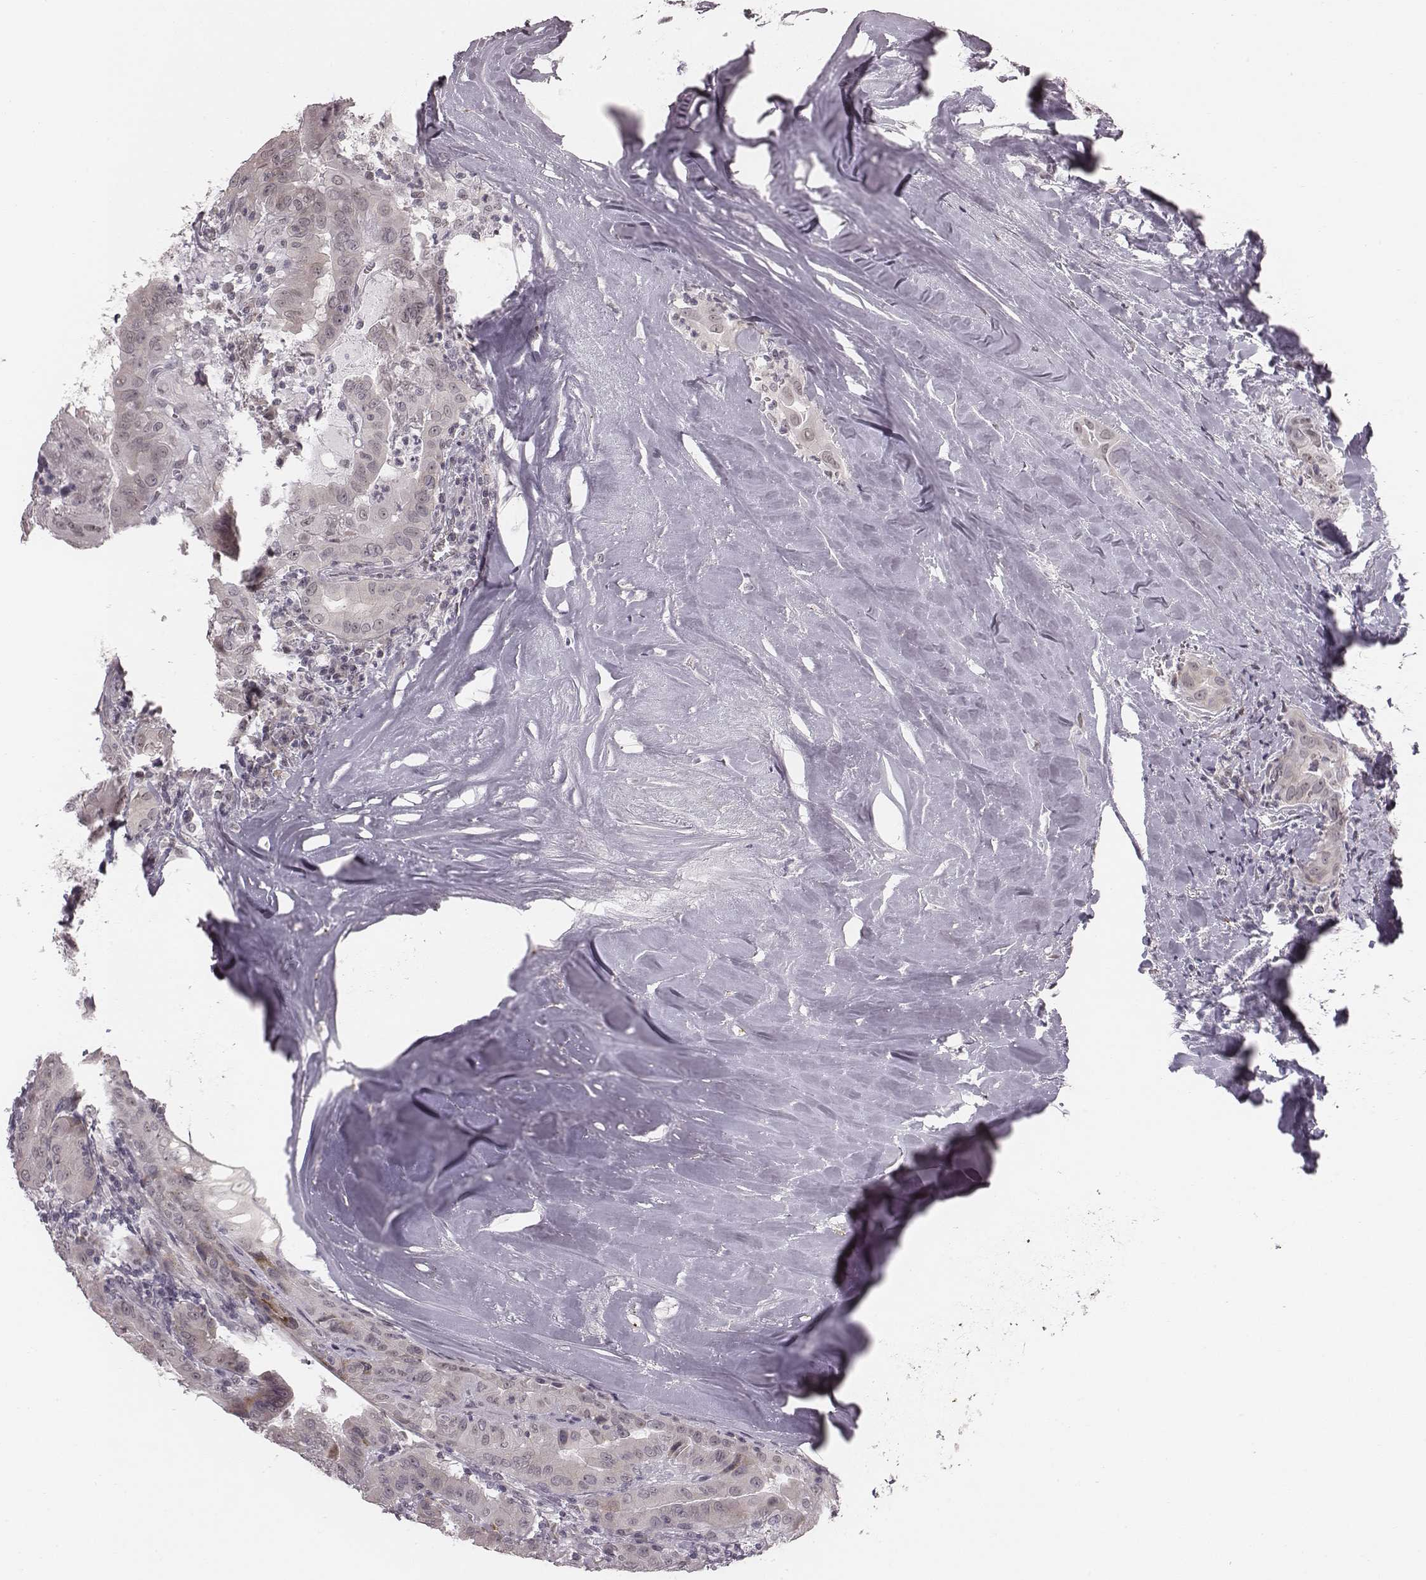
{"staining": {"intensity": "negative", "quantity": "none", "location": "none"}, "tissue": "thyroid cancer", "cell_type": "Tumor cells", "image_type": "cancer", "snomed": [{"axis": "morphology", "description": "Papillary adenocarcinoma, NOS"}, {"axis": "topography", "description": "Thyroid gland"}], "caption": "A high-resolution micrograph shows immunohistochemistry staining of thyroid cancer (papillary adenocarcinoma), which demonstrates no significant expression in tumor cells.", "gene": "RPGRIP1", "patient": {"sex": "female", "age": 37}}